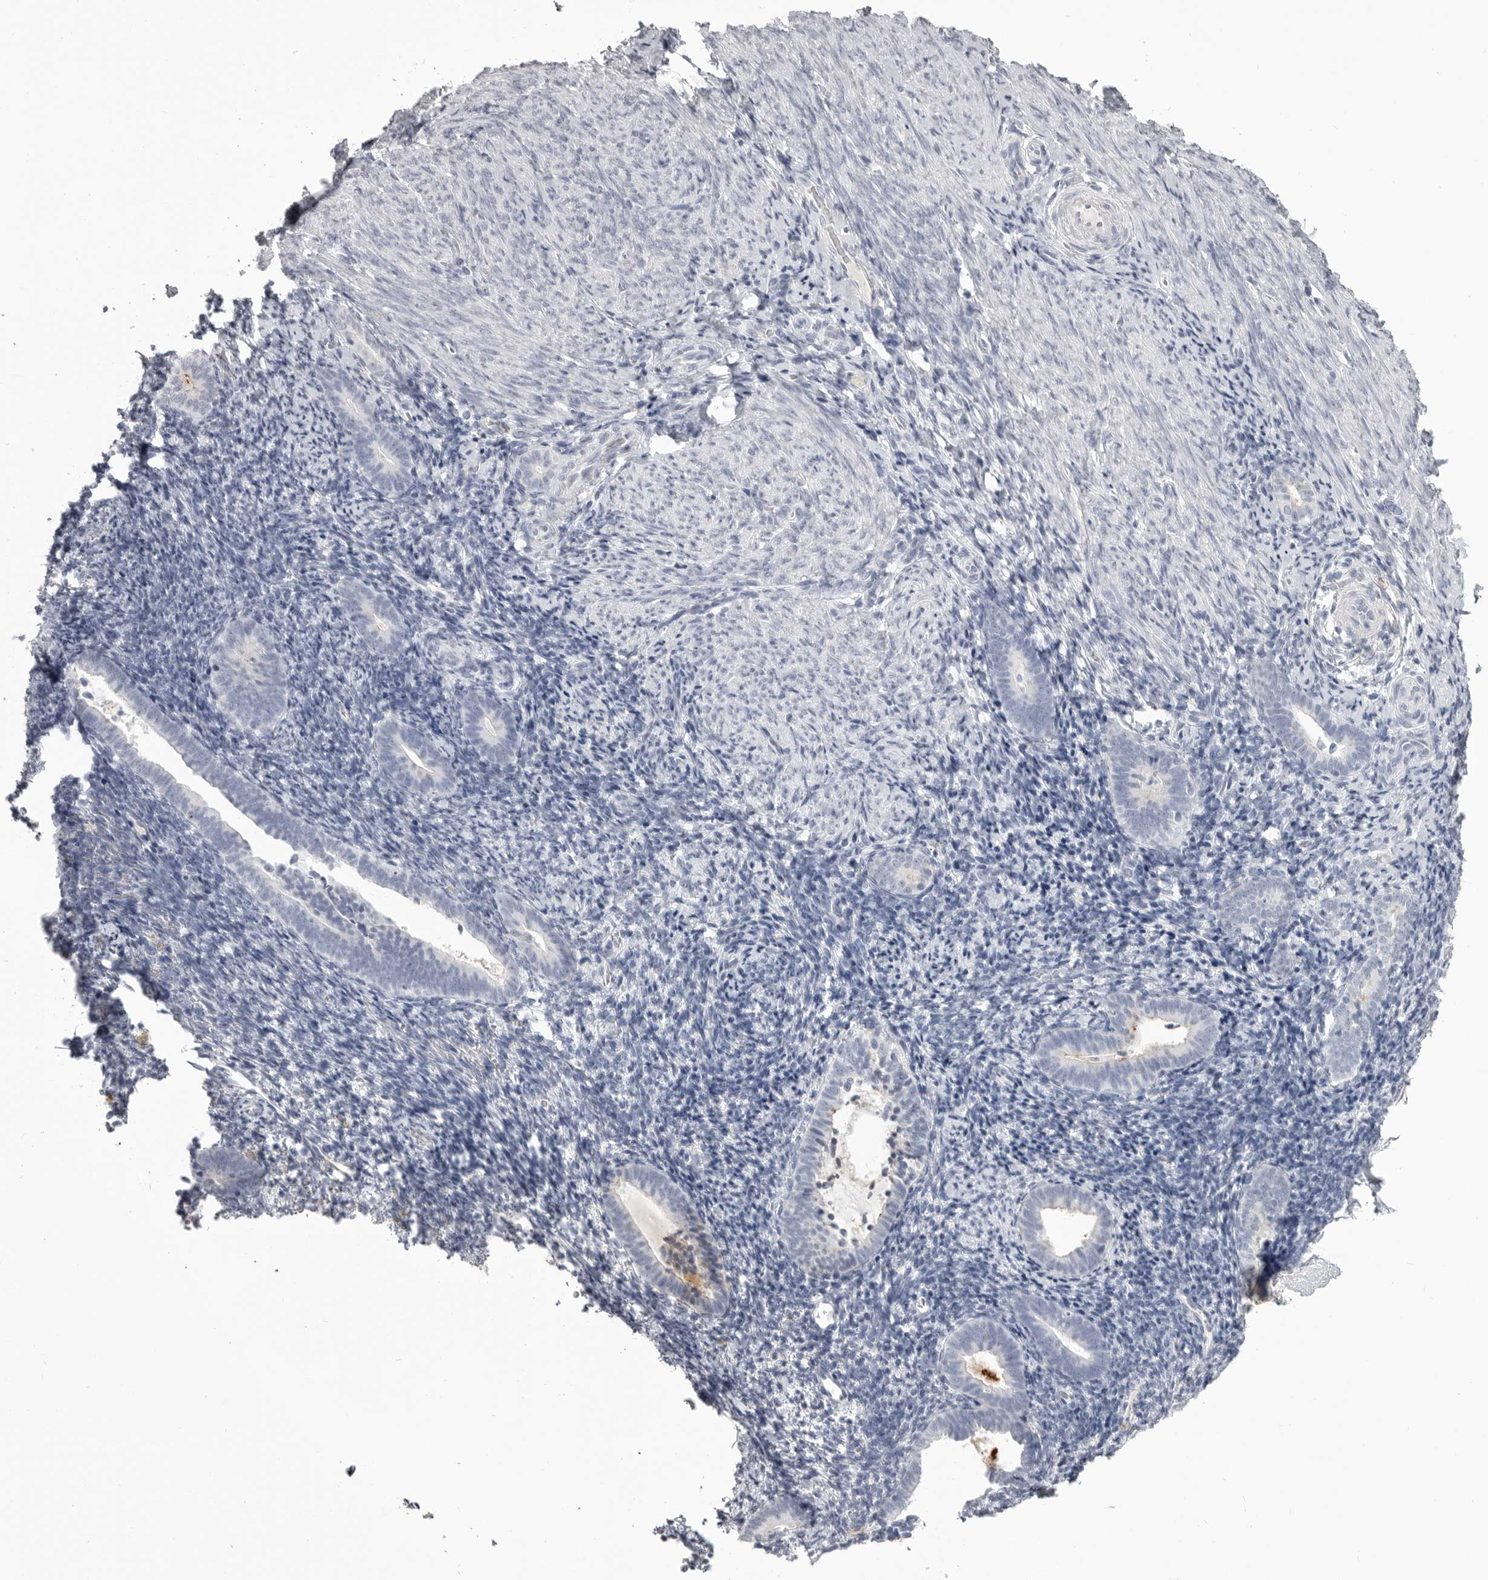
{"staining": {"intensity": "negative", "quantity": "none", "location": "none"}, "tissue": "endometrium", "cell_type": "Cells in endometrial stroma", "image_type": "normal", "snomed": [{"axis": "morphology", "description": "Normal tissue, NOS"}, {"axis": "topography", "description": "Endometrium"}], "caption": "Immunohistochemistry (IHC) of benign human endometrium displays no positivity in cells in endometrial stroma. (DAB immunohistochemistry, high magnification).", "gene": "TIMP1", "patient": {"sex": "female", "age": 51}}